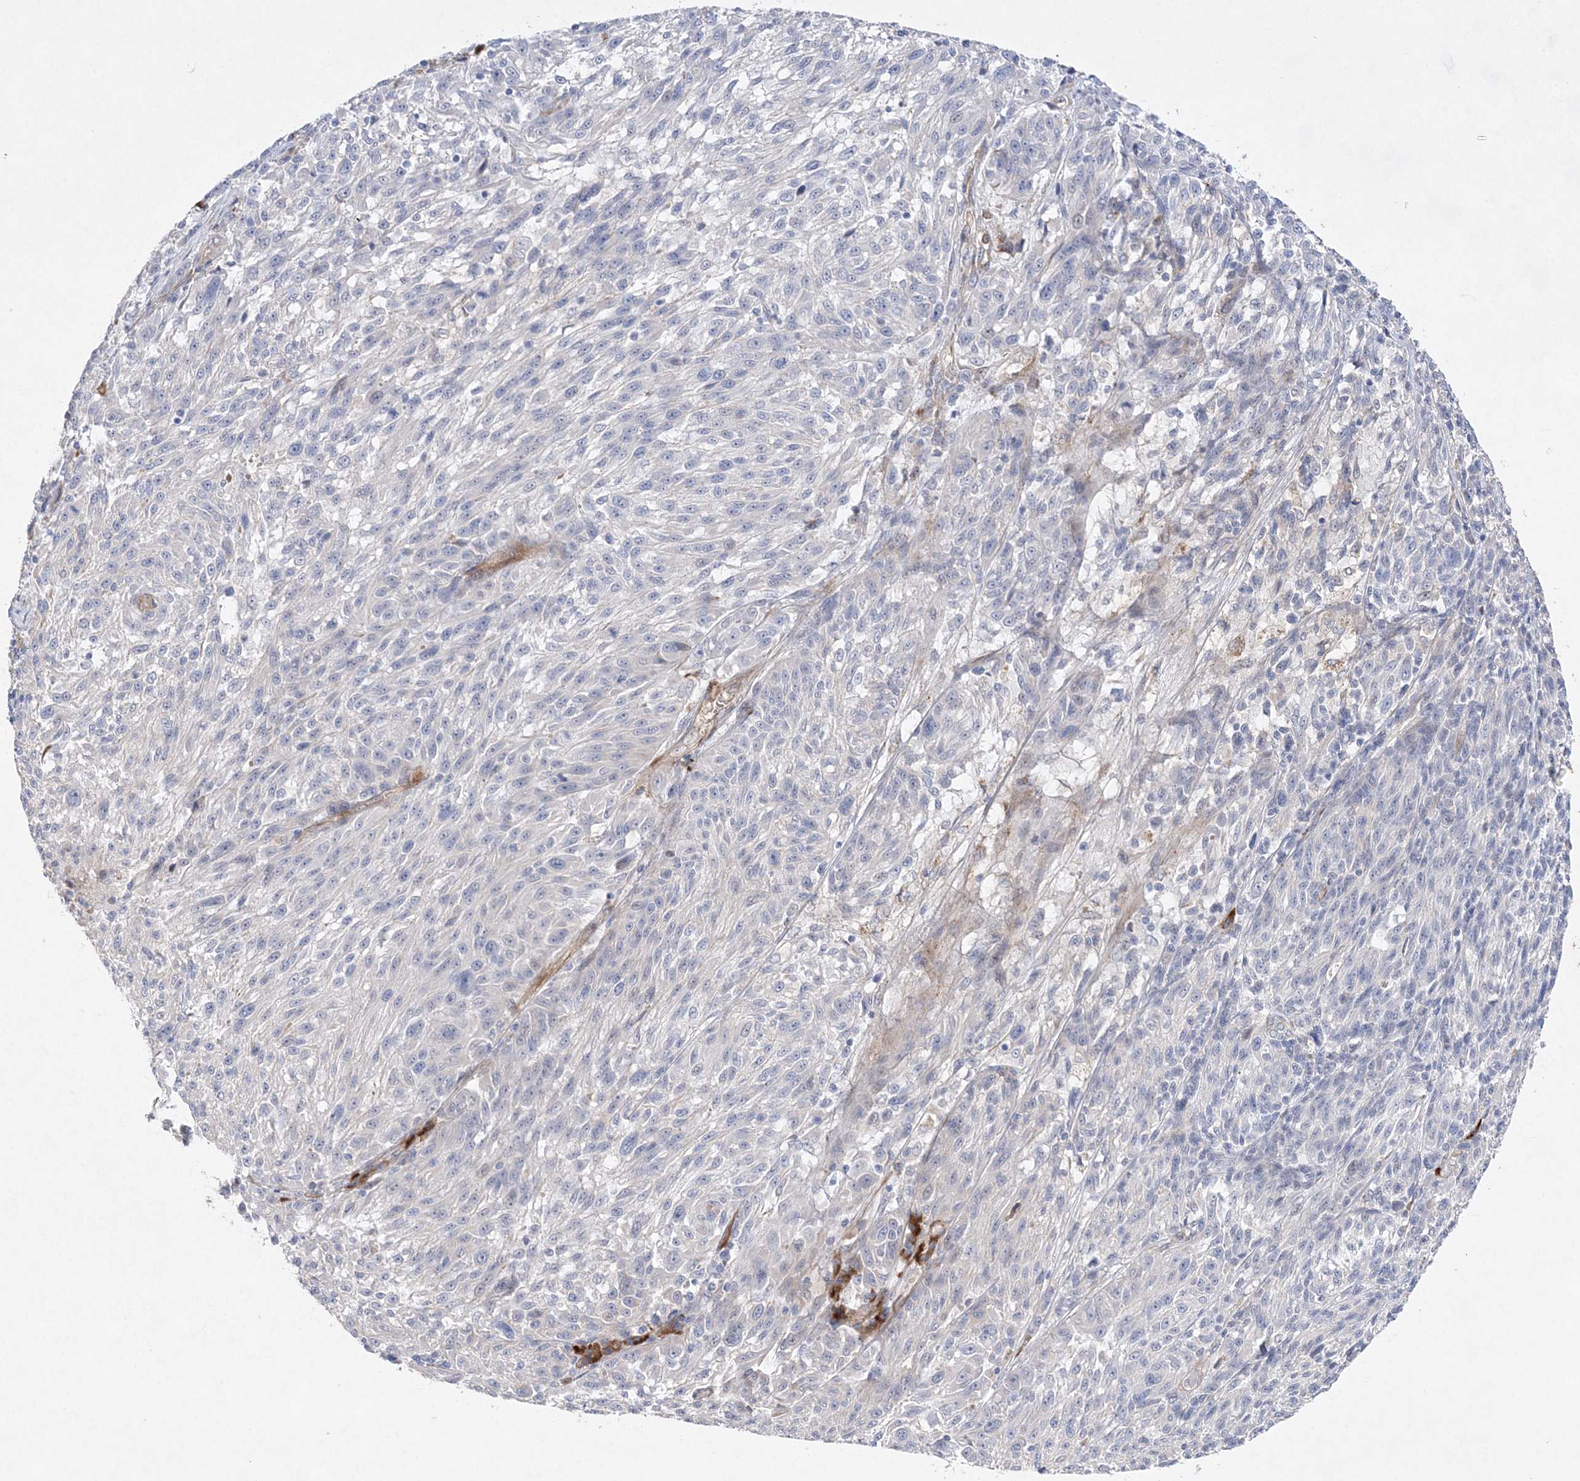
{"staining": {"intensity": "negative", "quantity": "none", "location": "none"}, "tissue": "melanoma", "cell_type": "Tumor cells", "image_type": "cancer", "snomed": [{"axis": "morphology", "description": "Malignant melanoma, NOS"}, {"axis": "topography", "description": "Skin"}], "caption": "Tumor cells are negative for protein expression in human malignant melanoma.", "gene": "TMEM132B", "patient": {"sex": "male", "age": 53}}